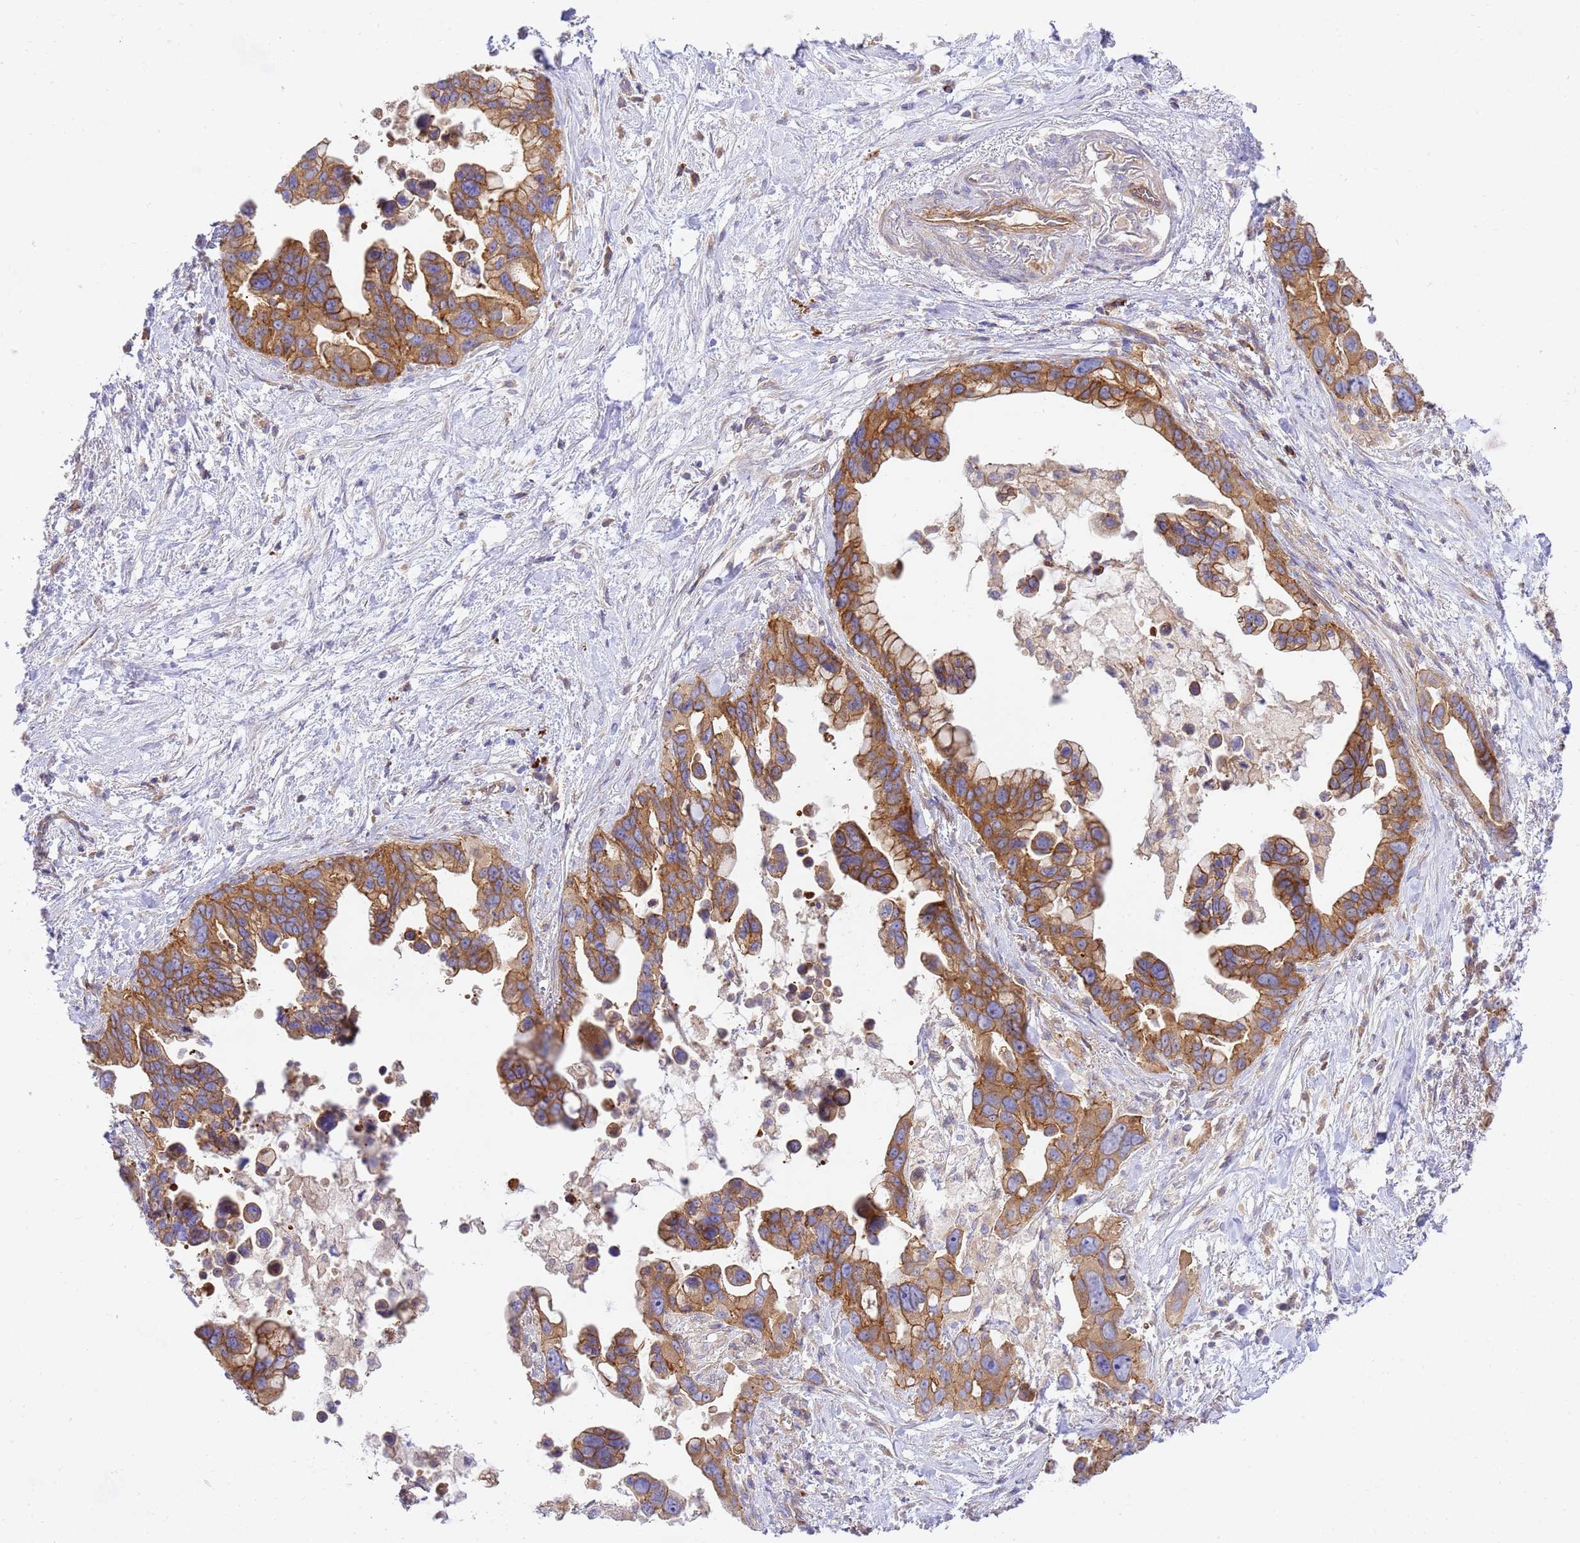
{"staining": {"intensity": "strong", "quantity": ">75%", "location": "cytoplasmic/membranous"}, "tissue": "pancreatic cancer", "cell_type": "Tumor cells", "image_type": "cancer", "snomed": [{"axis": "morphology", "description": "Adenocarcinoma, NOS"}, {"axis": "topography", "description": "Pancreas"}], "caption": "Immunohistochemistry (IHC) (DAB) staining of human pancreatic adenocarcinoma demonstrates strong cytoplasmic/membranous protein positivity in approximately >75% of tumor cells.", "gene": "EFCAB8", "patient": {"sex": "female", "age": 83}}